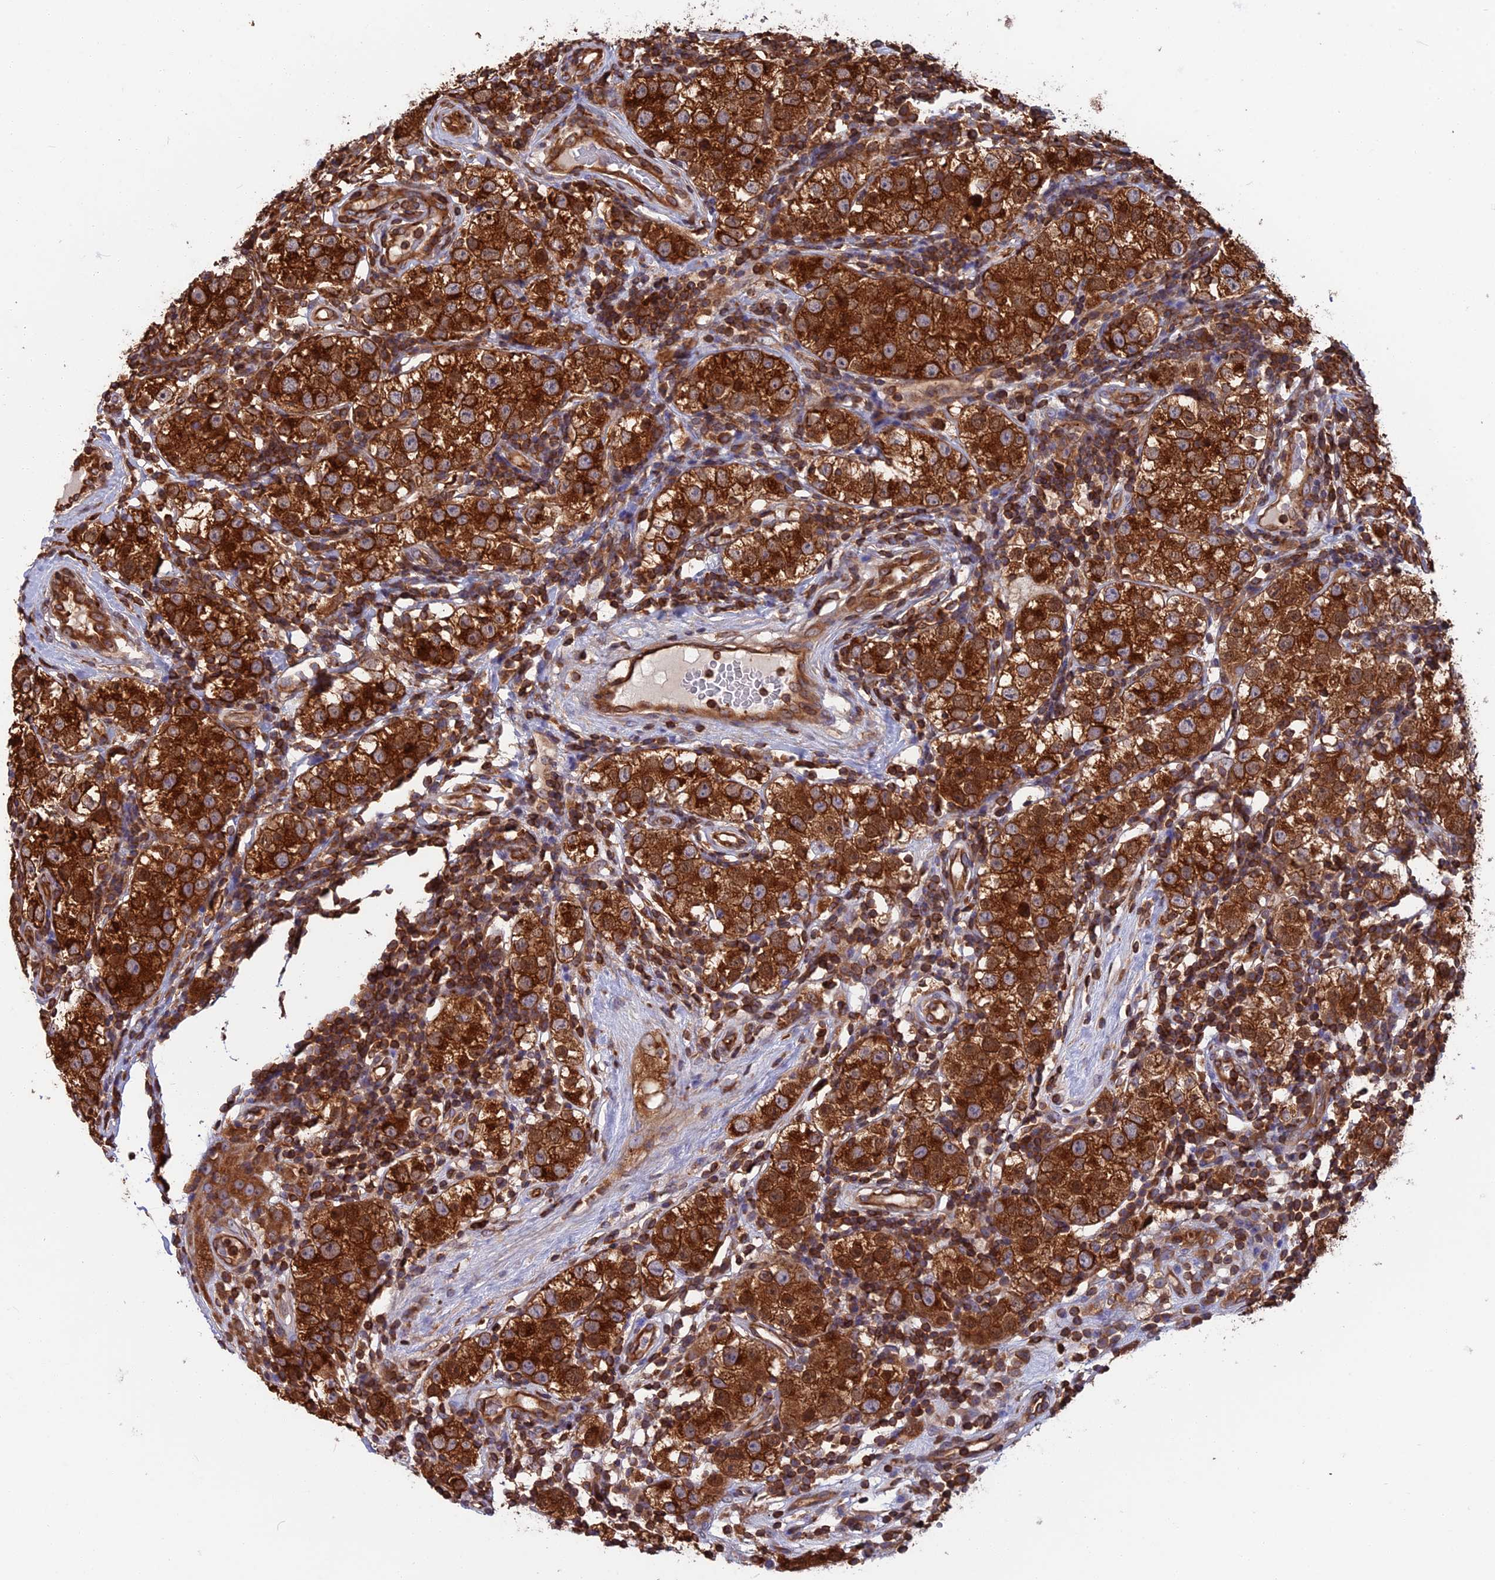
{"staining": {"intensity": "strong", "quantity": ">75%", "location": "cytoplasmic/membranous"}, "tissue": "testis cancer", "cell_type": "Tumor cells", "image_type": "cancer", "snomed": [{"axis": "morphology", "description": "Seminoma, NOS"}, {"axis": "topography", "description": "Testis"}], "caption": "This micrograph reveals testis seminoma stained with immunohistochemistry (IHC) to label a protein in brown. The cytoplasmic/membranous of tumor cells show strong positivity for the protein. Nuclei are counter-stained blue.", "gene": "WDR1", "patient": {"sex": "male", "age": 34}}